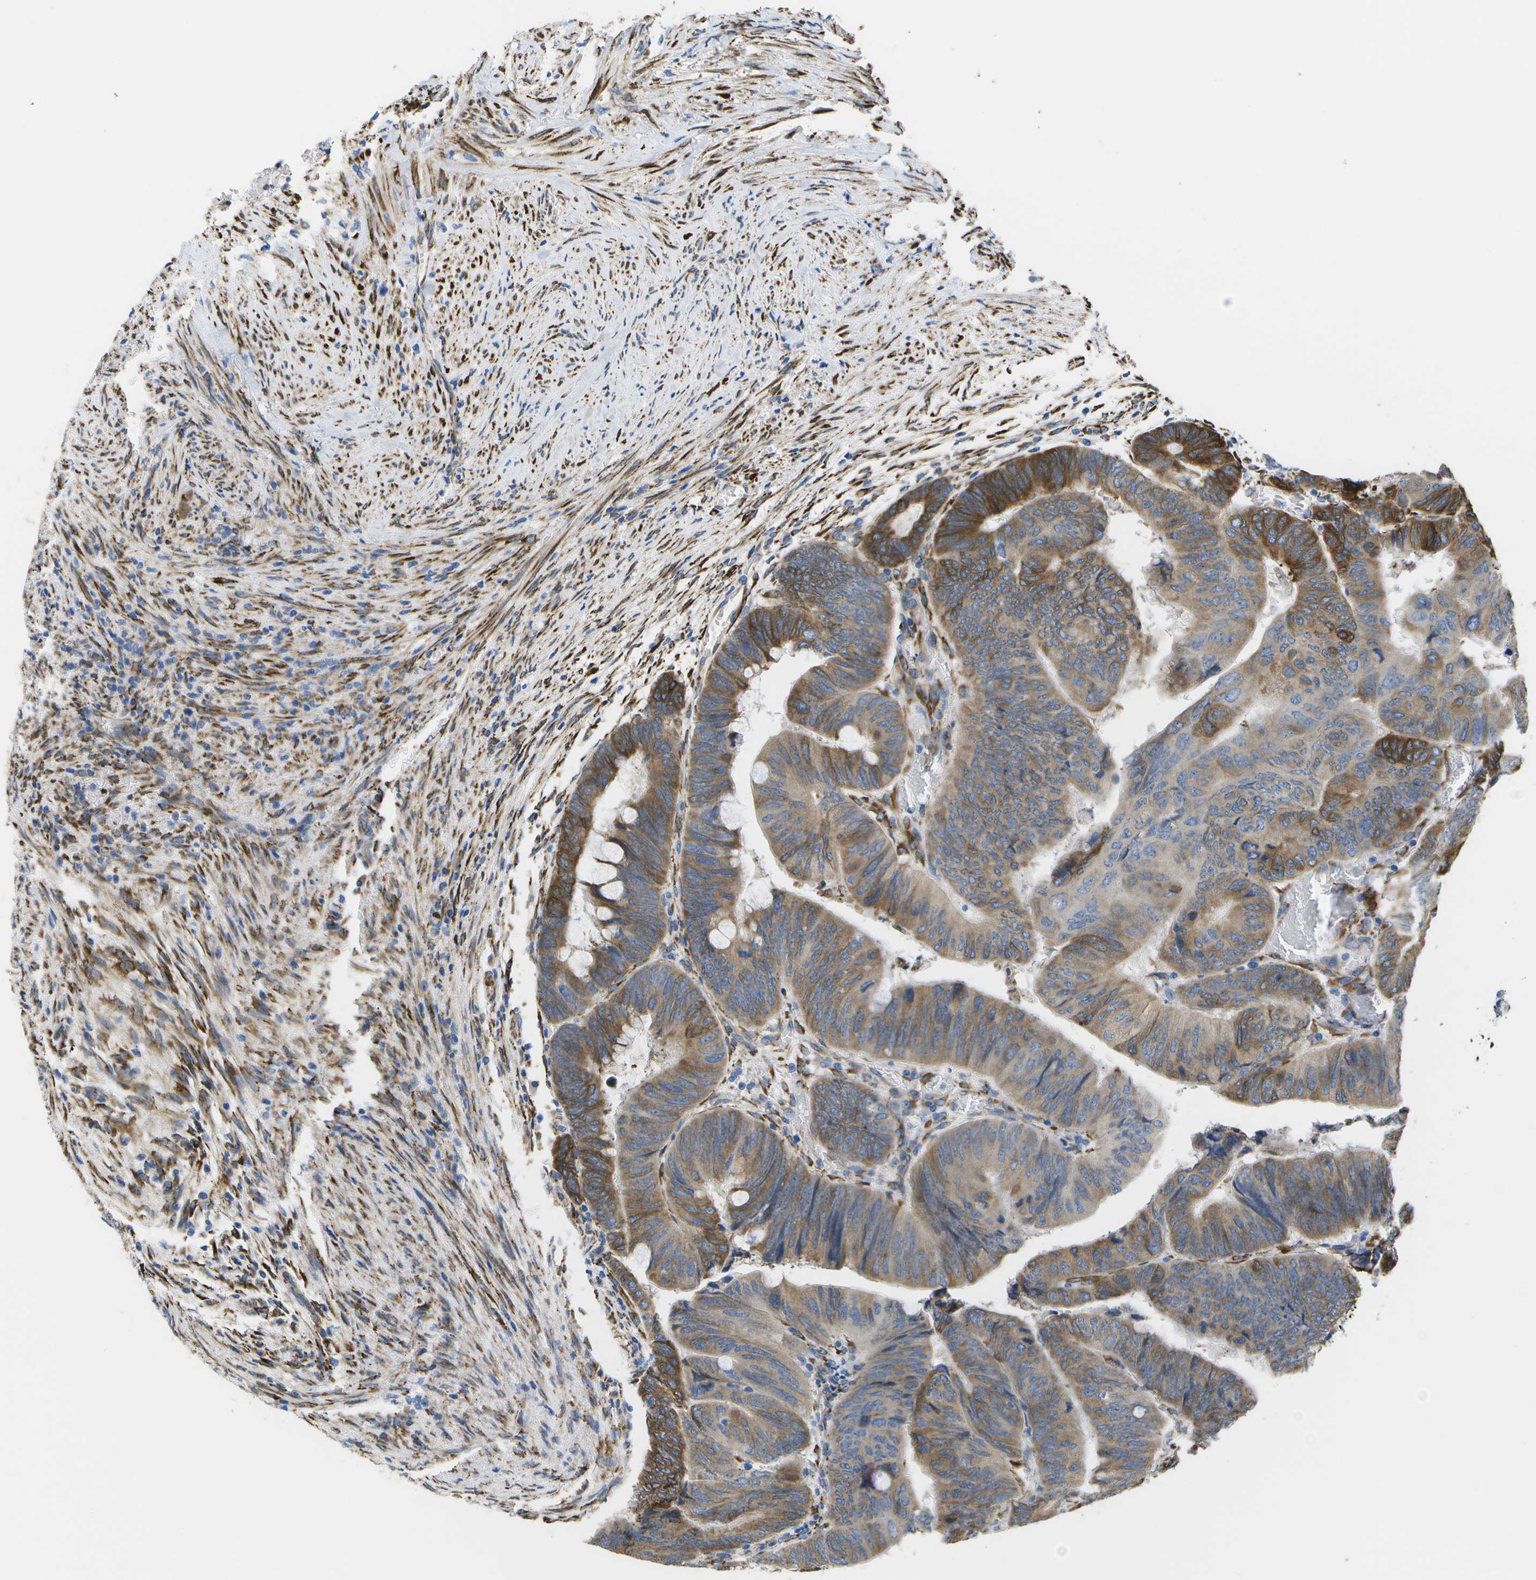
{"staining": {"intensity": "moderate", "quantity": ">75%", "location": "cytoplasmic/membranous"}, "tissue": "colorectal cancer", "cell_type": "Tumor cells", "image_type": "cancer", "snomed": [{"axis": "morphology", "description": "Normal tissue, NOS"}, {"axis": "morphology", "description": "Adenocarcinoma, NOS"}, {"axis": "topography", "description": "Rectum"}, {"axis": "topography", "description": "Peripheral nerve tissue"}], "caption": "Moderate cytoplasmic/membranous protein positivity is present in approximately >75% of tumor cells in colorectal adenocarcinoma.", "gene": "ZDHHC17", "patient": {"sex": "male", "age": 92}}